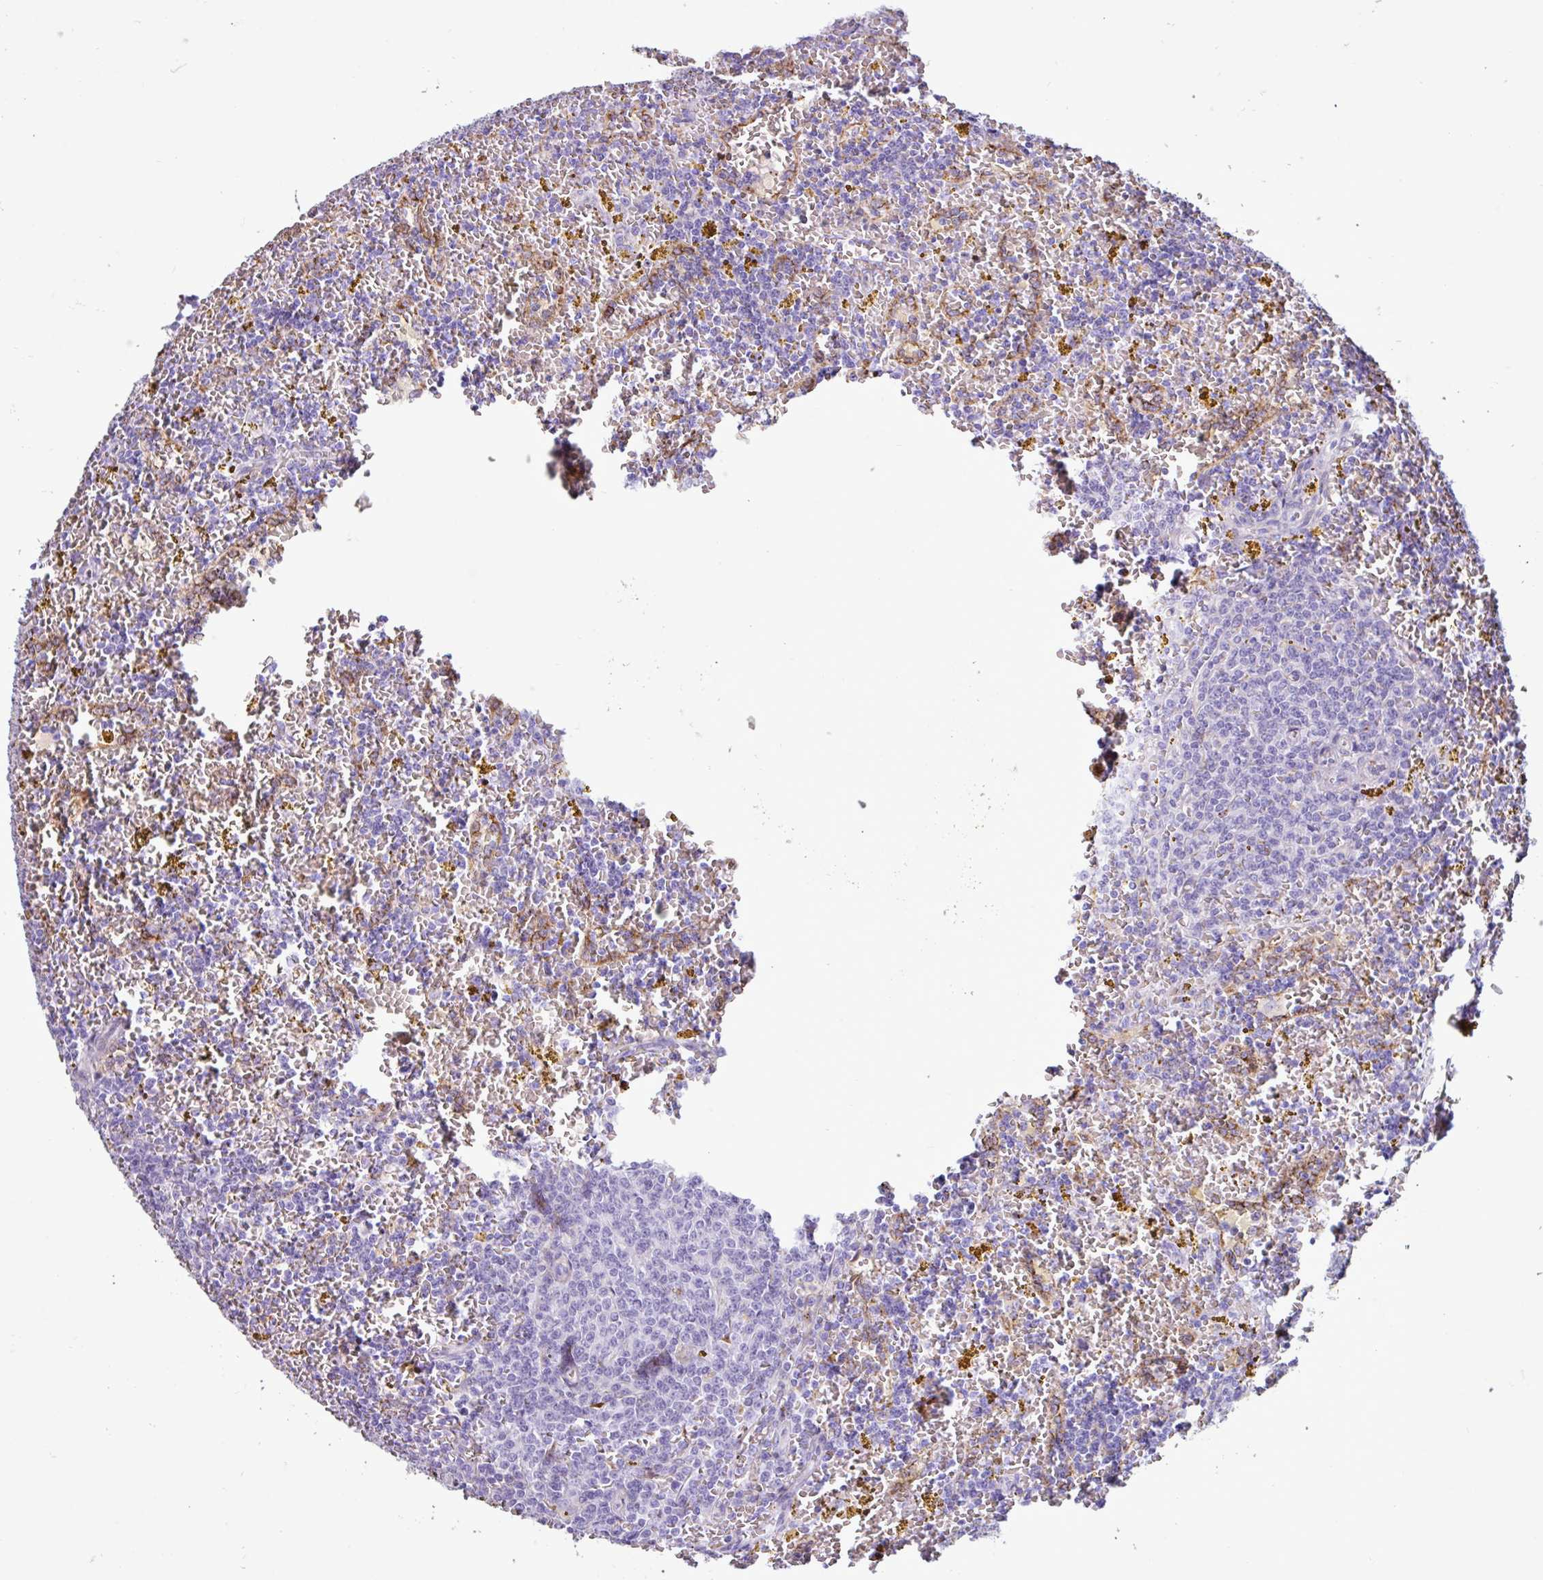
{"staining": {"intensity": "negative", "quantity": "none", "location": "none"}, "tissue": "lymphoma", "cell_type": "Tumor cells", "image_type": "cancer", "snomed": [{"axis": "morphology", "description": "Malignant lymphoma, non-Hodgkin's type, Low grade"}, {"axis": "topography", "description": "Spleen"}, {"axis": "topography", "description": "Lymph node"}], "caption": "Lymphoma was stained to show a protein in brown. There is no significant staining in tumor cells. (DAB (3,3'-diaminobenzidine) IHC, high magnification).", "gene": "PPP1R35", "patient": {"sex": "female", "age": 66}}